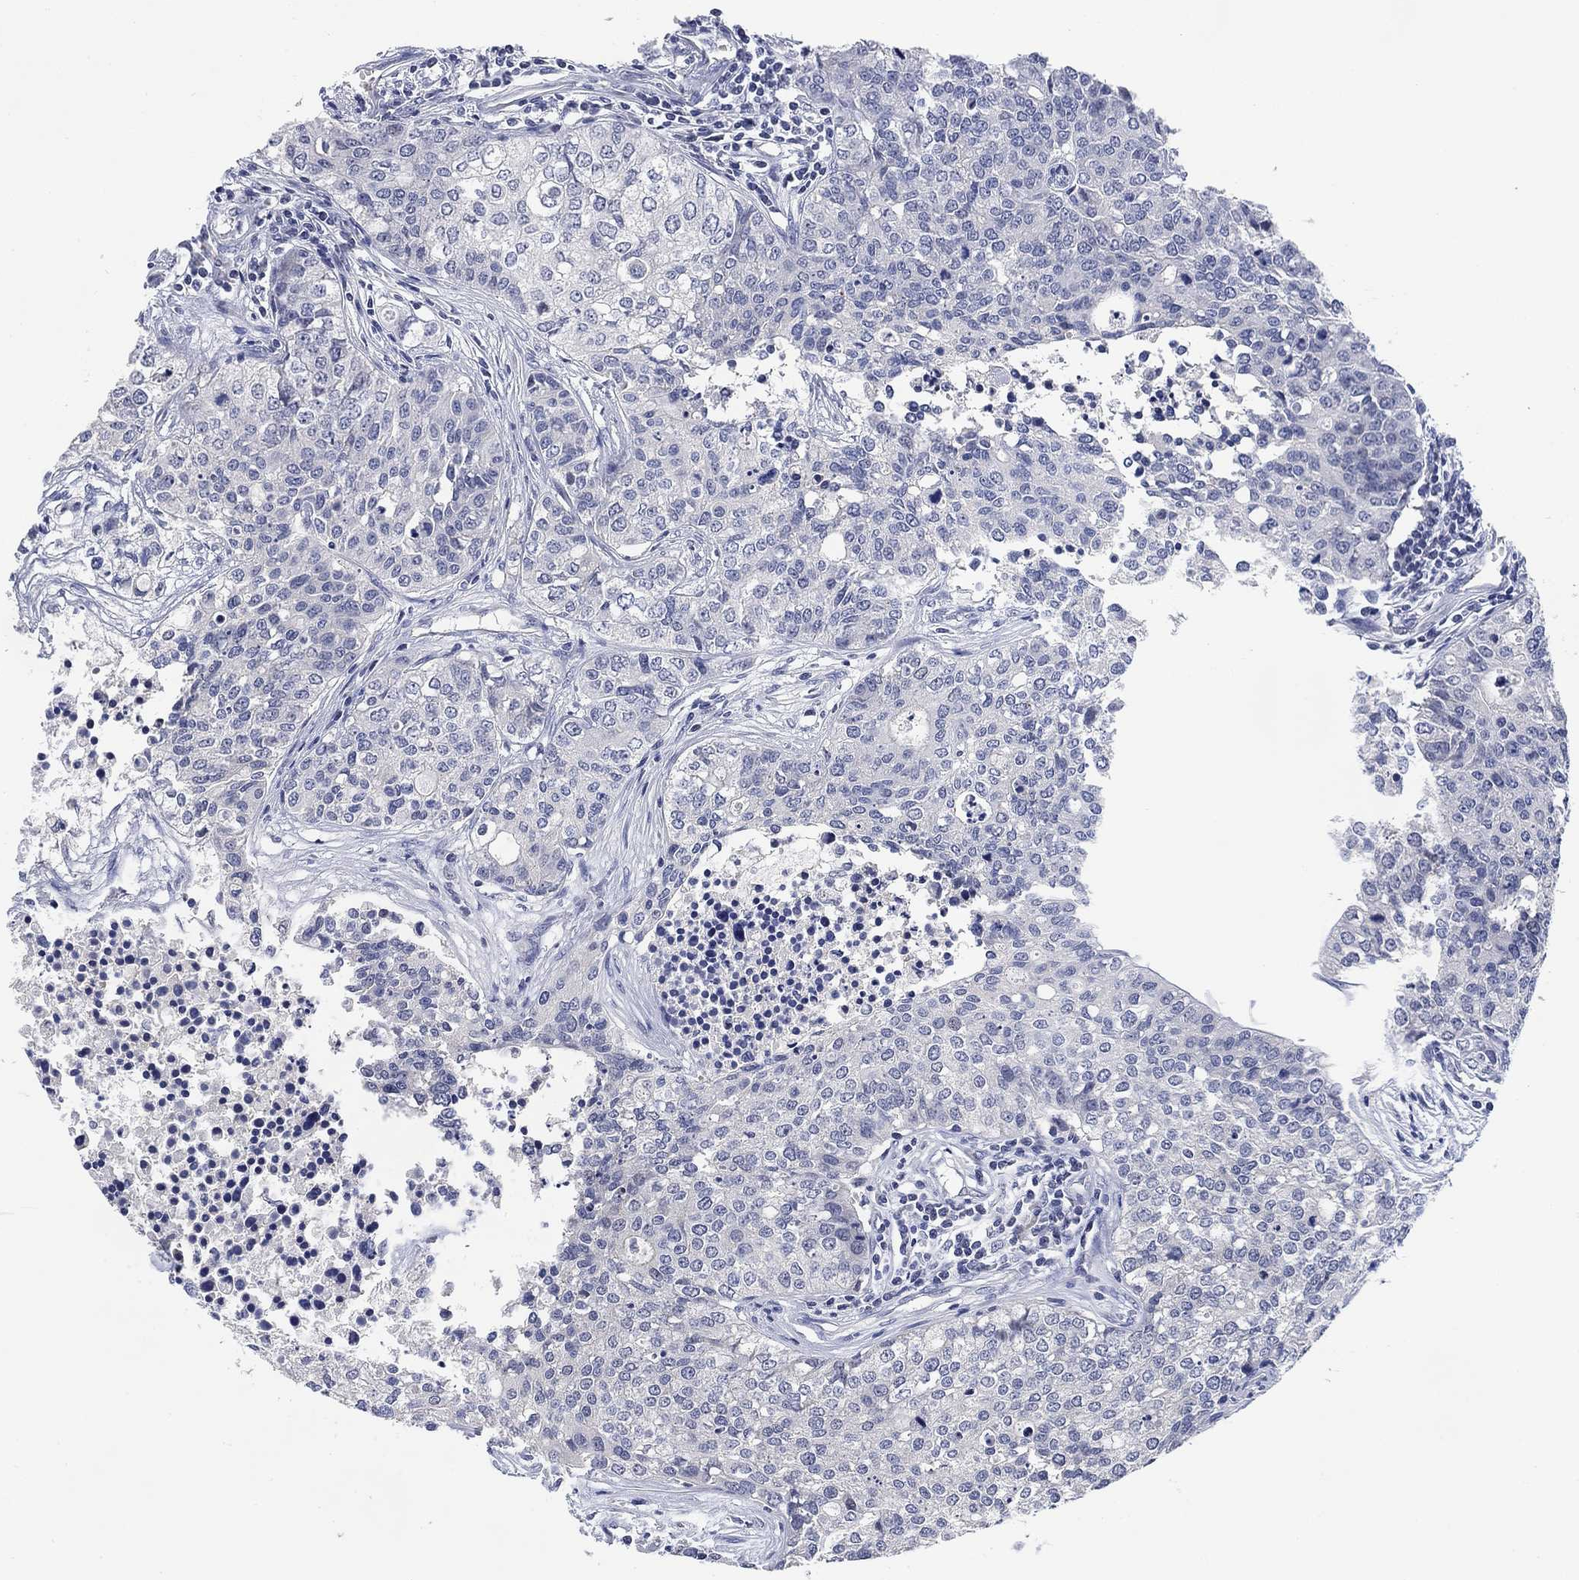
{"staining": {"intensity": "negative", "quantity": "none", "location": "none"}, "tissue": "carcinoid", "cell_type": "Tumor cells", "image_type": "cancer", "snomed": [{"axis": "morphology", "description": "Carcinoid, malignant, NOS"}, {"axis": "topography", "description": "Colon"}], "caption": "Immunohistochemical staining of human carcinoid shows no significant expression in tumor cells.", "gene": "DAZL", "patient": {"sex": "male", "age": 81}}